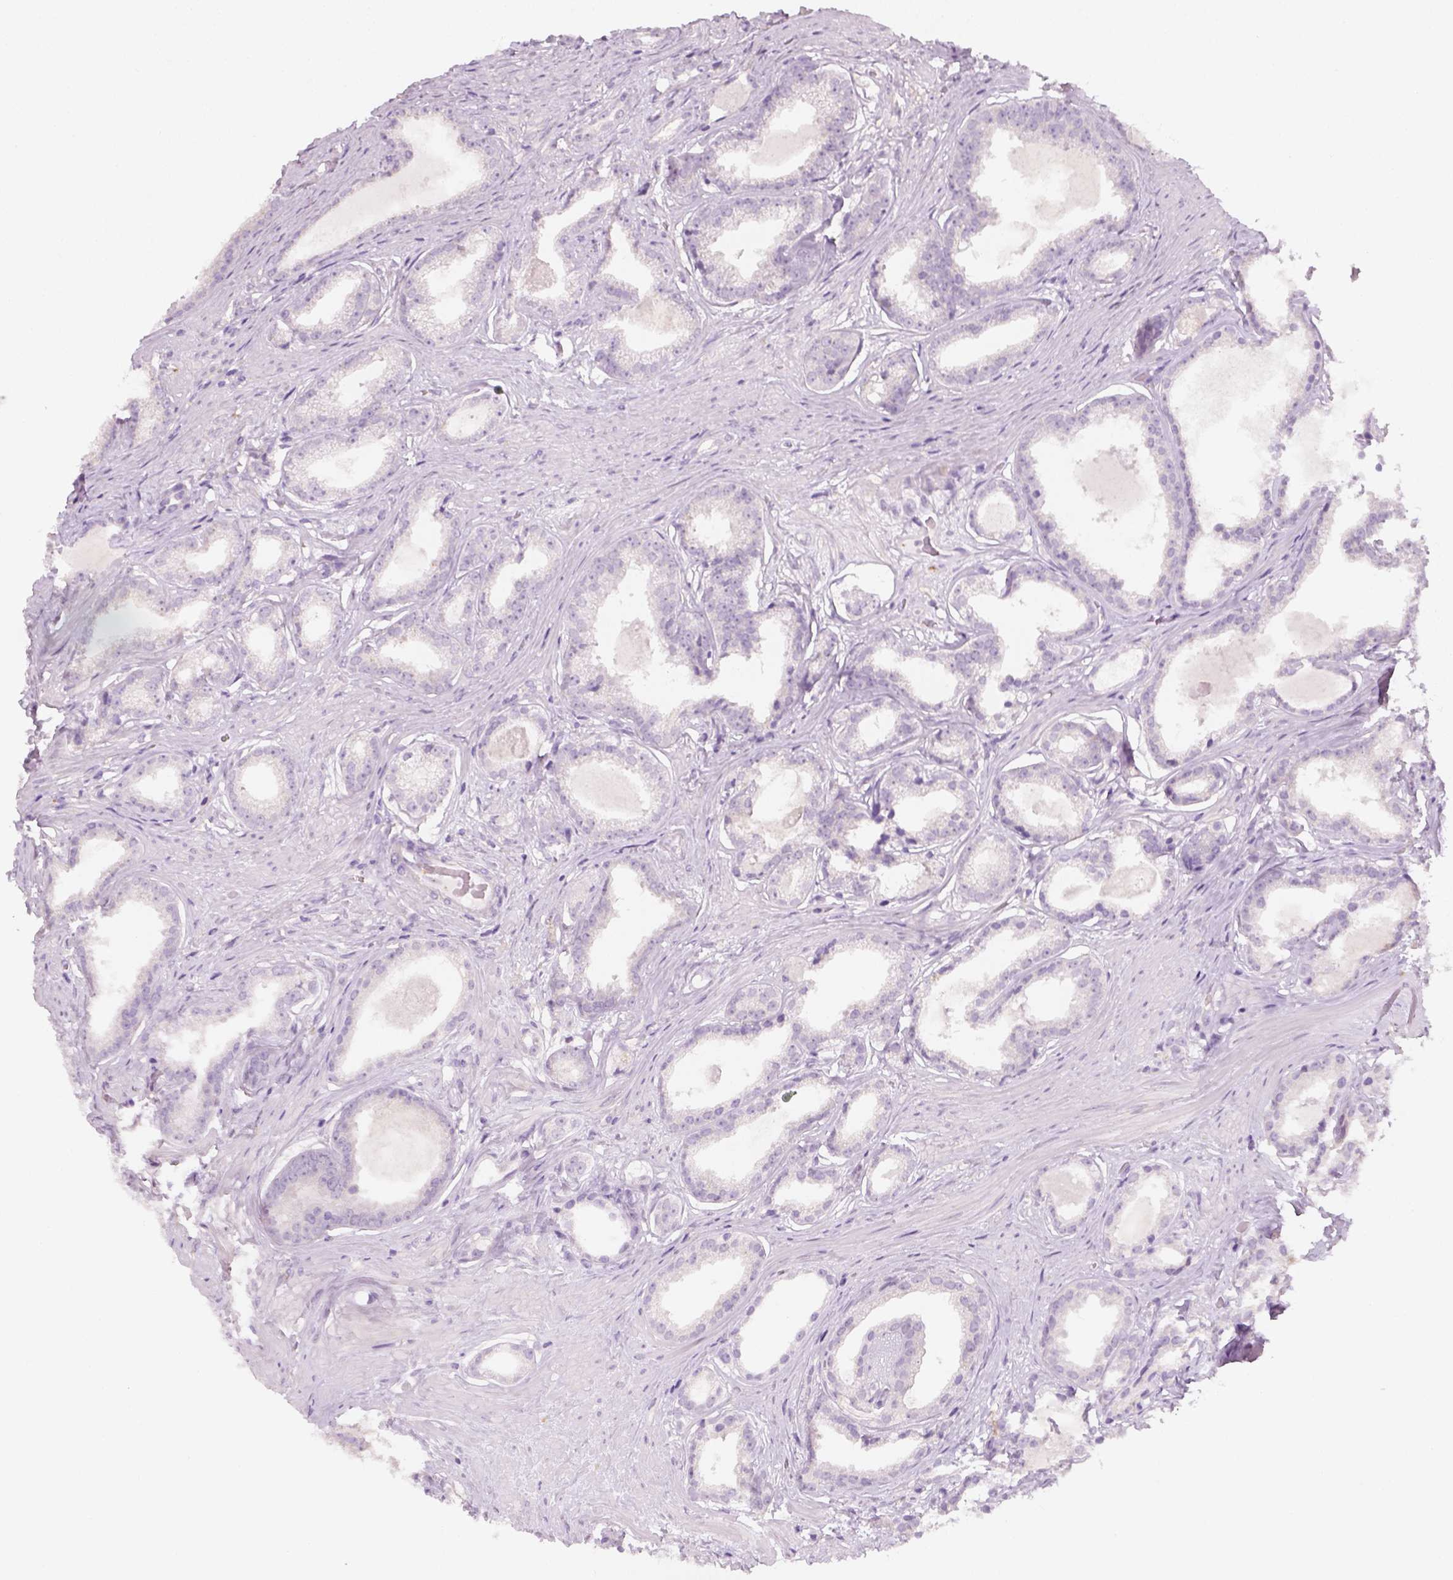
{"staining": {"intensity": "negative", "quantity": "none", "location": "none"}, "tissue": "prostate cancer", "cell_type": "Tumor cells", "image_type": "cancer", "snomed": [{"axis": "morphology", "description": "Adenocarcinoma, Low grade"}, {"axis": "topography", "description": "Prostate"}], "caption": "Immunohistochemistry (IHC) histopathology image of human prostate low-grade adenocarcinoma stained for a protein (brown), which shows no expression in tumor cells. Brightfield microscopy of IHC stained with DAB (3,3'-diaminobenzidine) (brown) and hematoxylin (blue), captured at high magnification.", "gene": "FAM163B", "patient": {"sex": "male", "age": 65}}